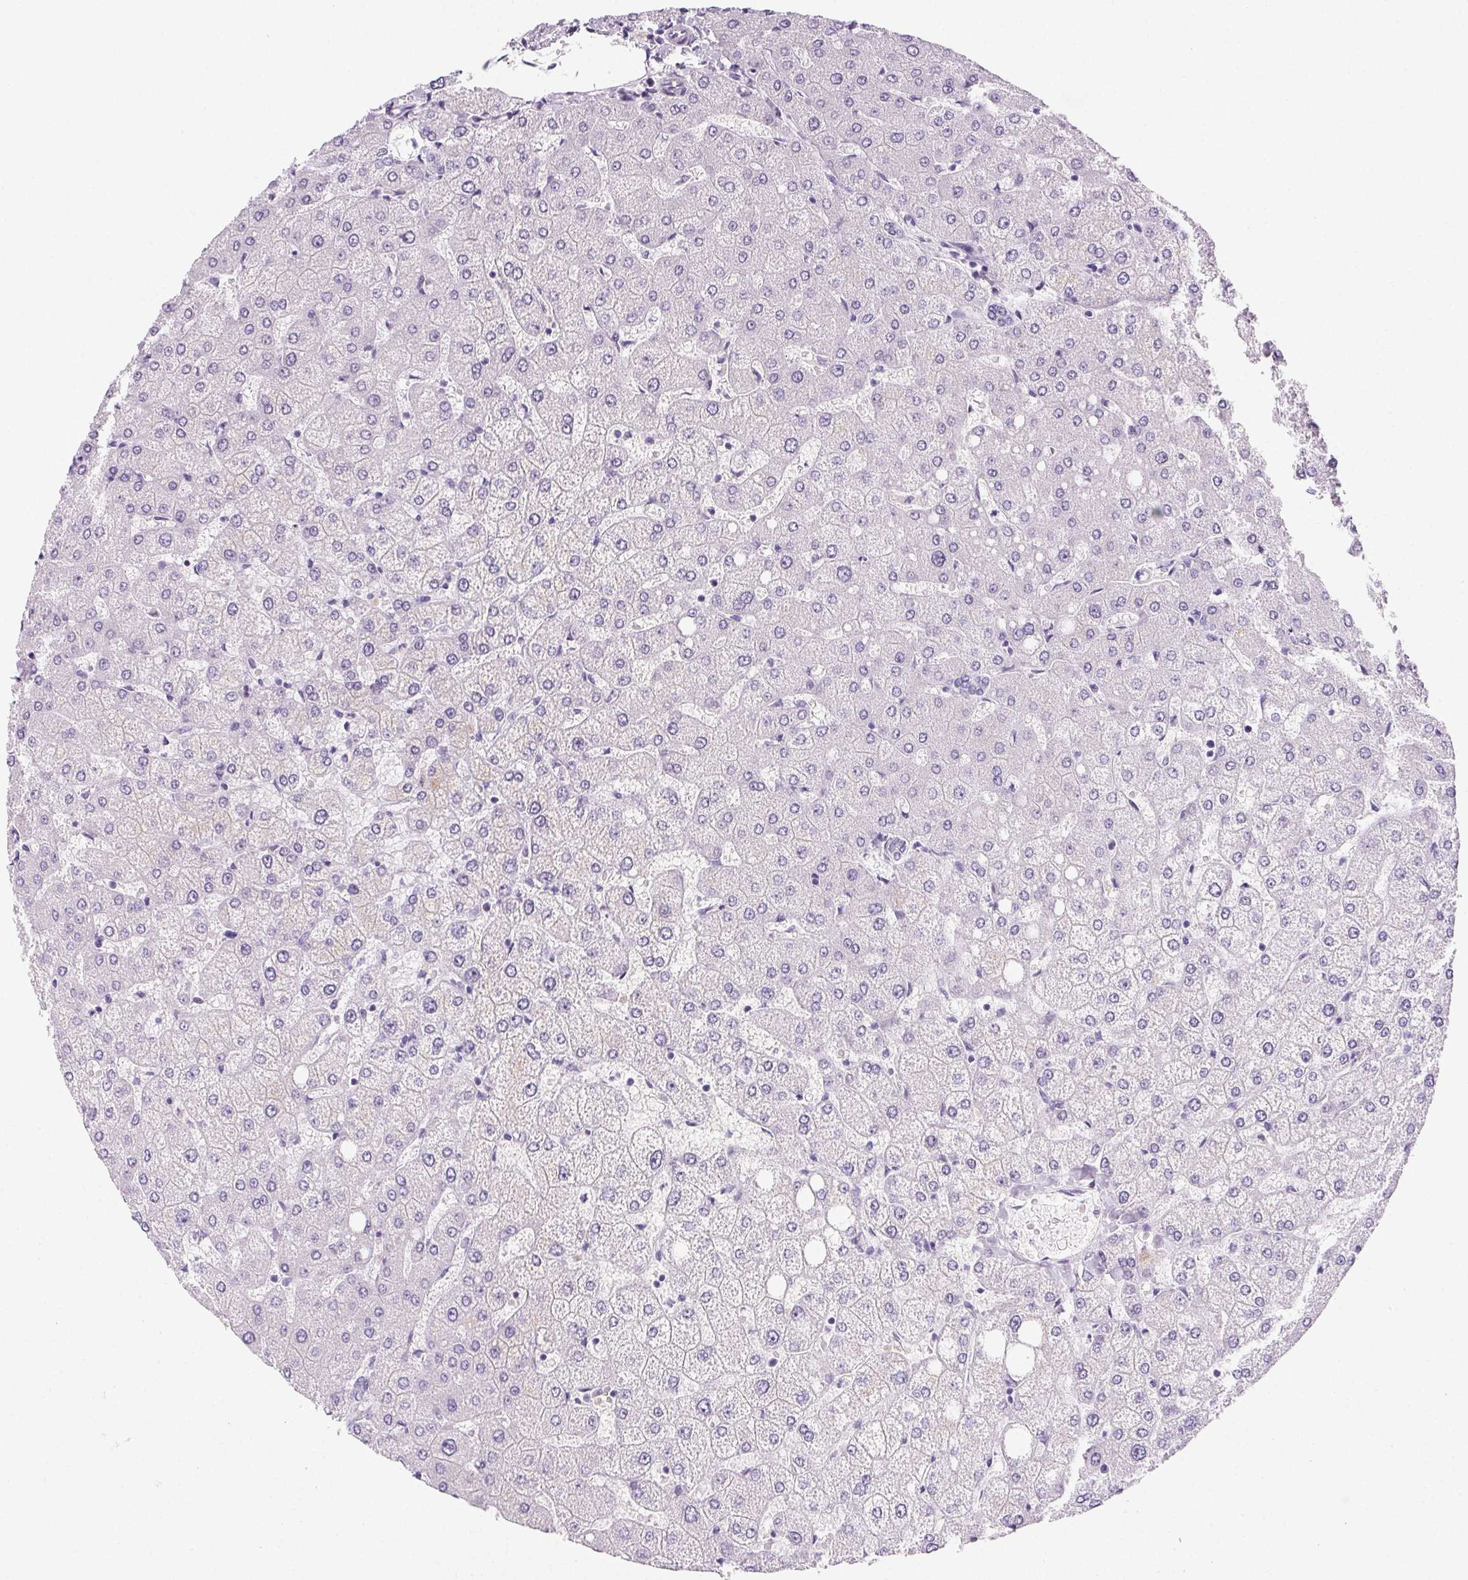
{"staining": {"intensity": "negative", "quantity": "none", "location": "none"}, "tissue": "liver", "cell_type": "Cholangiocytes", "image_type": "normal", "snomed": [{"axis": "morphology", "description": "Normal tissue, NOS"}, {"axis": "topography", "description": "Liver"}], "caption": "Human liver stained for a protein using immunohistochemistry (IHC) shows no expression in cholangiocytes.", "gene": "PRSS1", "patient": {"sex": "female", "age": 54}}